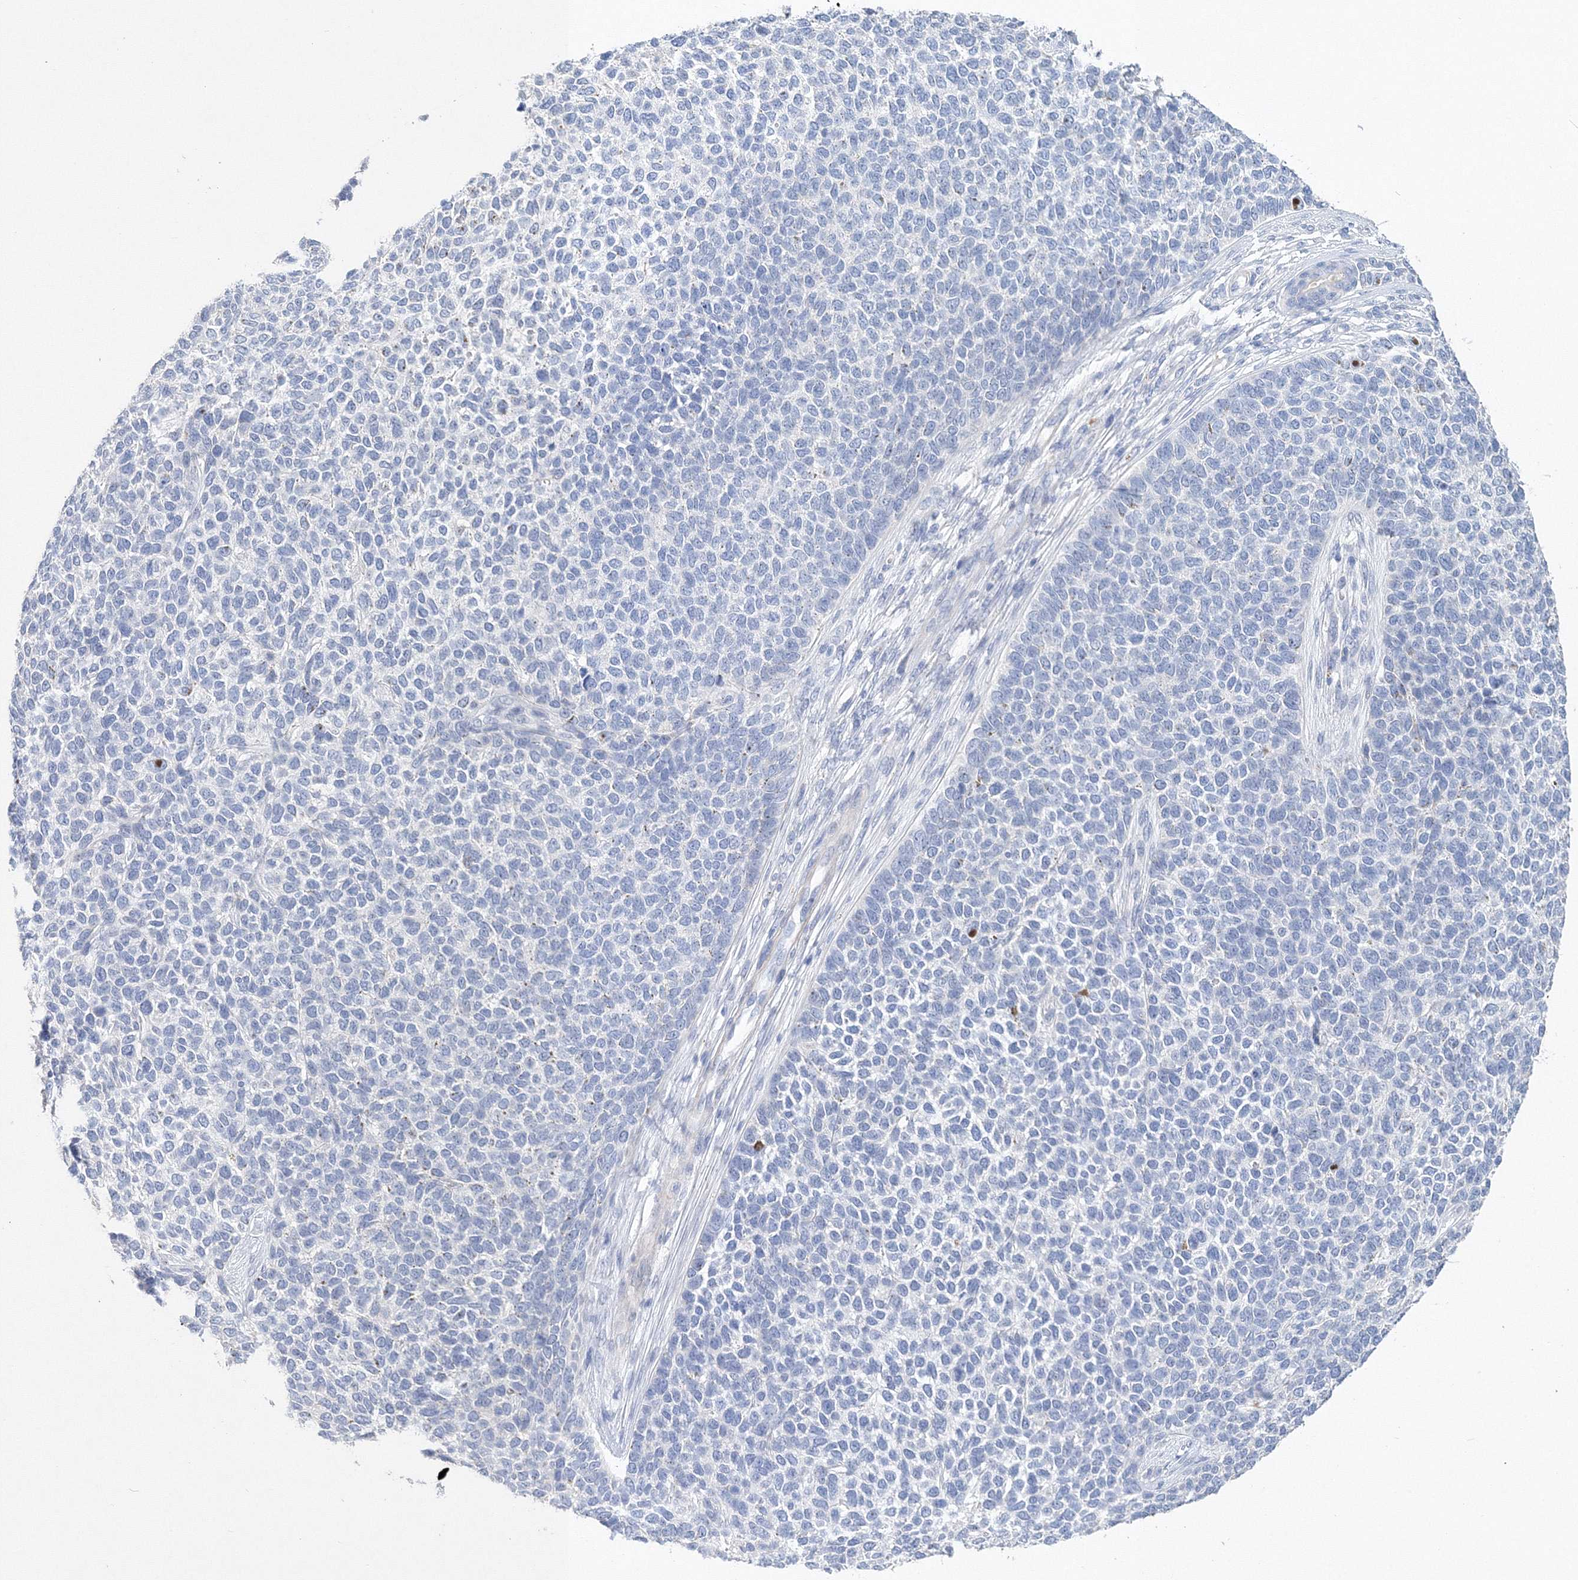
{"staining": {"intensity": "negative", "quantity": "none", "location": "none"}, "tissue": "skin cancer", "cell_type": "Tumor cells", "image_type": "cancer", "snomed": [{"axis": "morphology", "description": "Basal cell carcinoma"}, {"axis": "topography", "description": "Skin"}], "caption": "IHC of skin cancer exhibits no positivity in tumor cells.", "gene": "OSBPL6", "patient": {"sex": "female", "age": 84}}